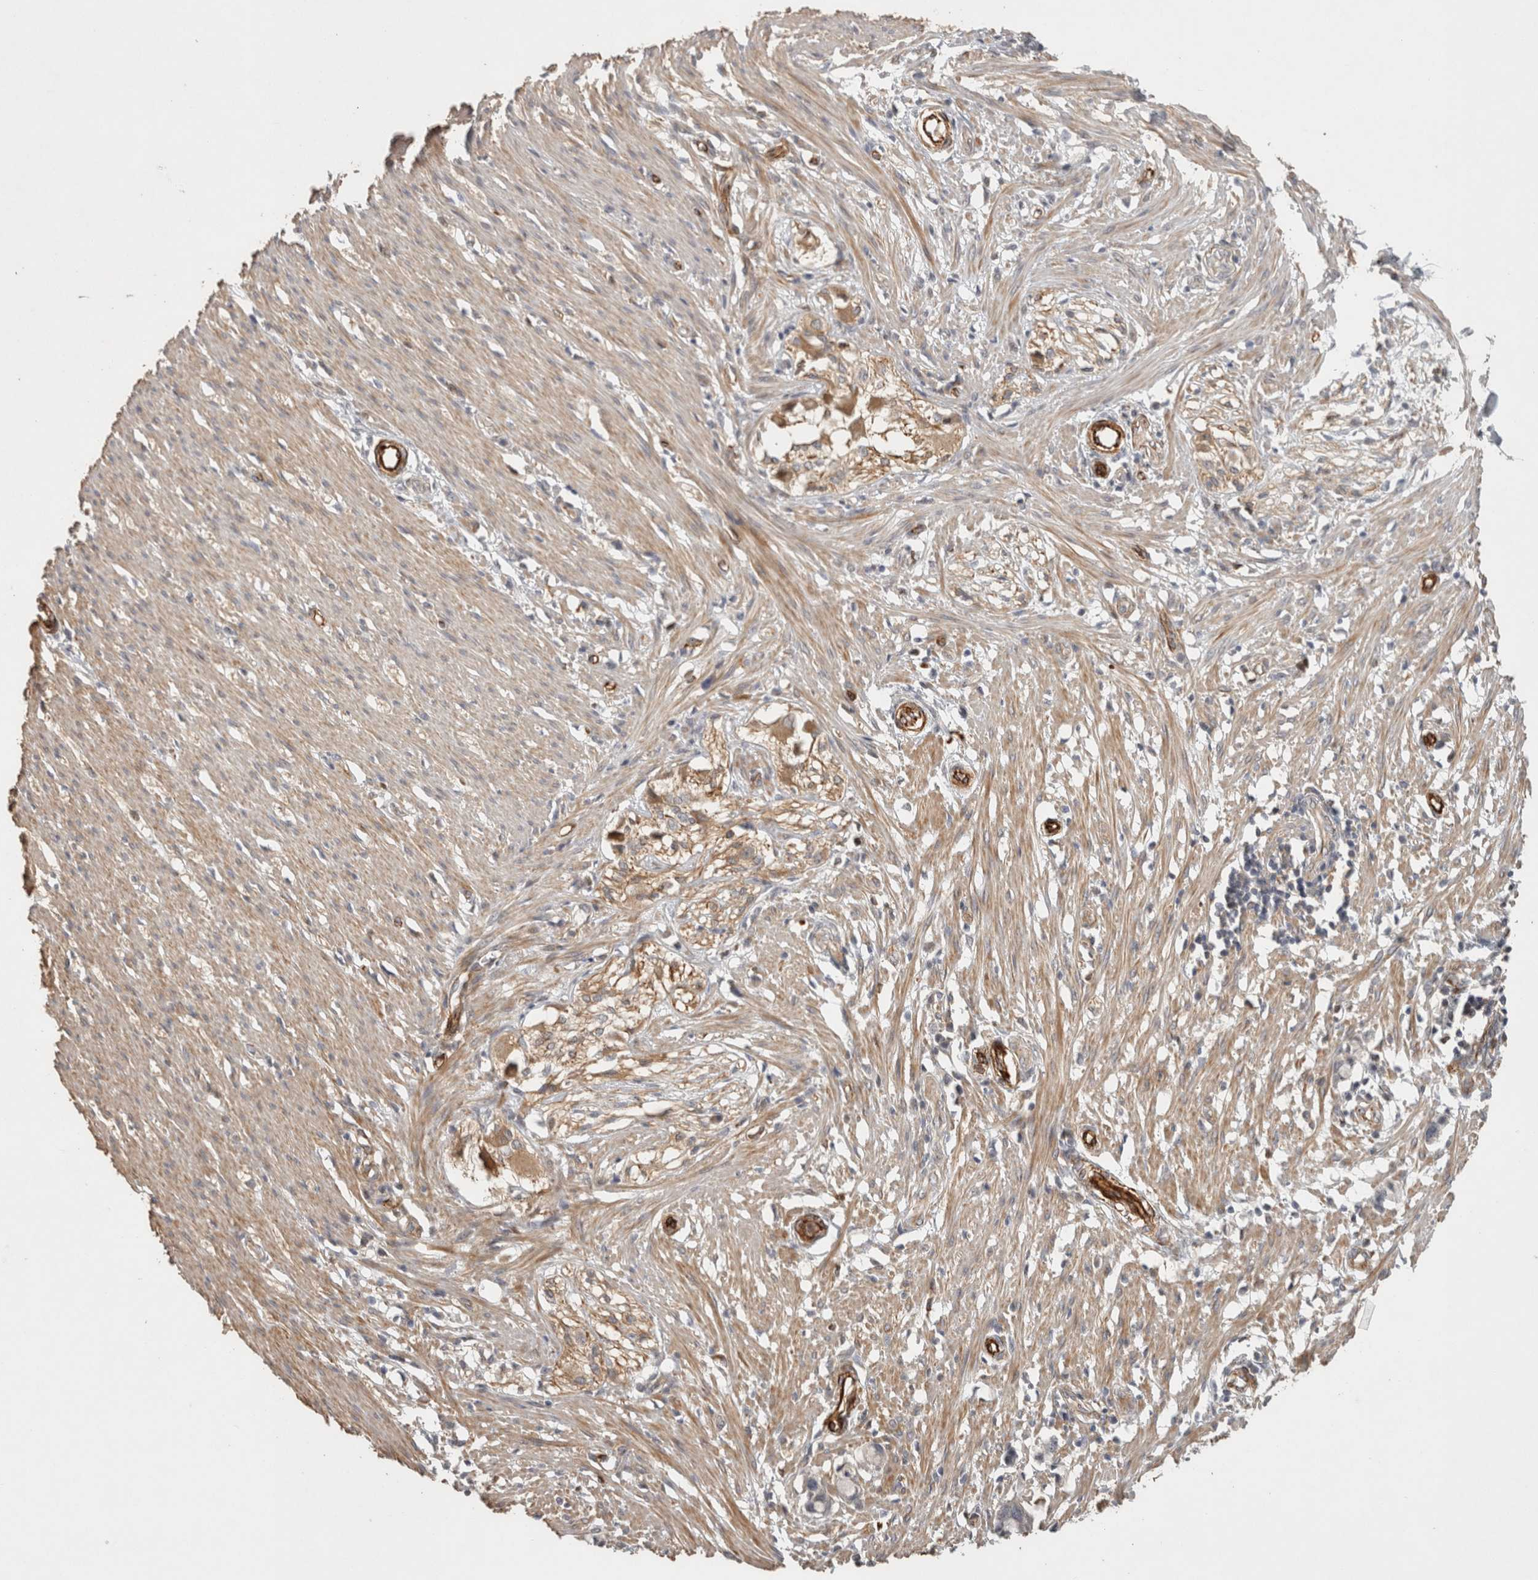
{"staining": {"intensity": "moderate", "quantity": ">75%", "location": "cytoplasmic/membranous"}, "tissue": "smooth muscle", "cell_type": "Smooth muscle cells", "image_type": "normal", "snomed": [{"axis": "morphology", "description": "Normal tissue, NOS"}, {"axis": "morphology", "description": "Adenocarcinoma, NOS"}, {"axis": "topography", "description": "Smooth muscle"}, {"axis": "topography", "description": "Colon"}], "caption": "Unremarkable smooth muscle demonstrates moderate cytoplasmic/membranous positivity in about >75% of smooth muscle cells.", "gene": "SIPA1L2", "patient": {"sex": "male", "age": 14}}